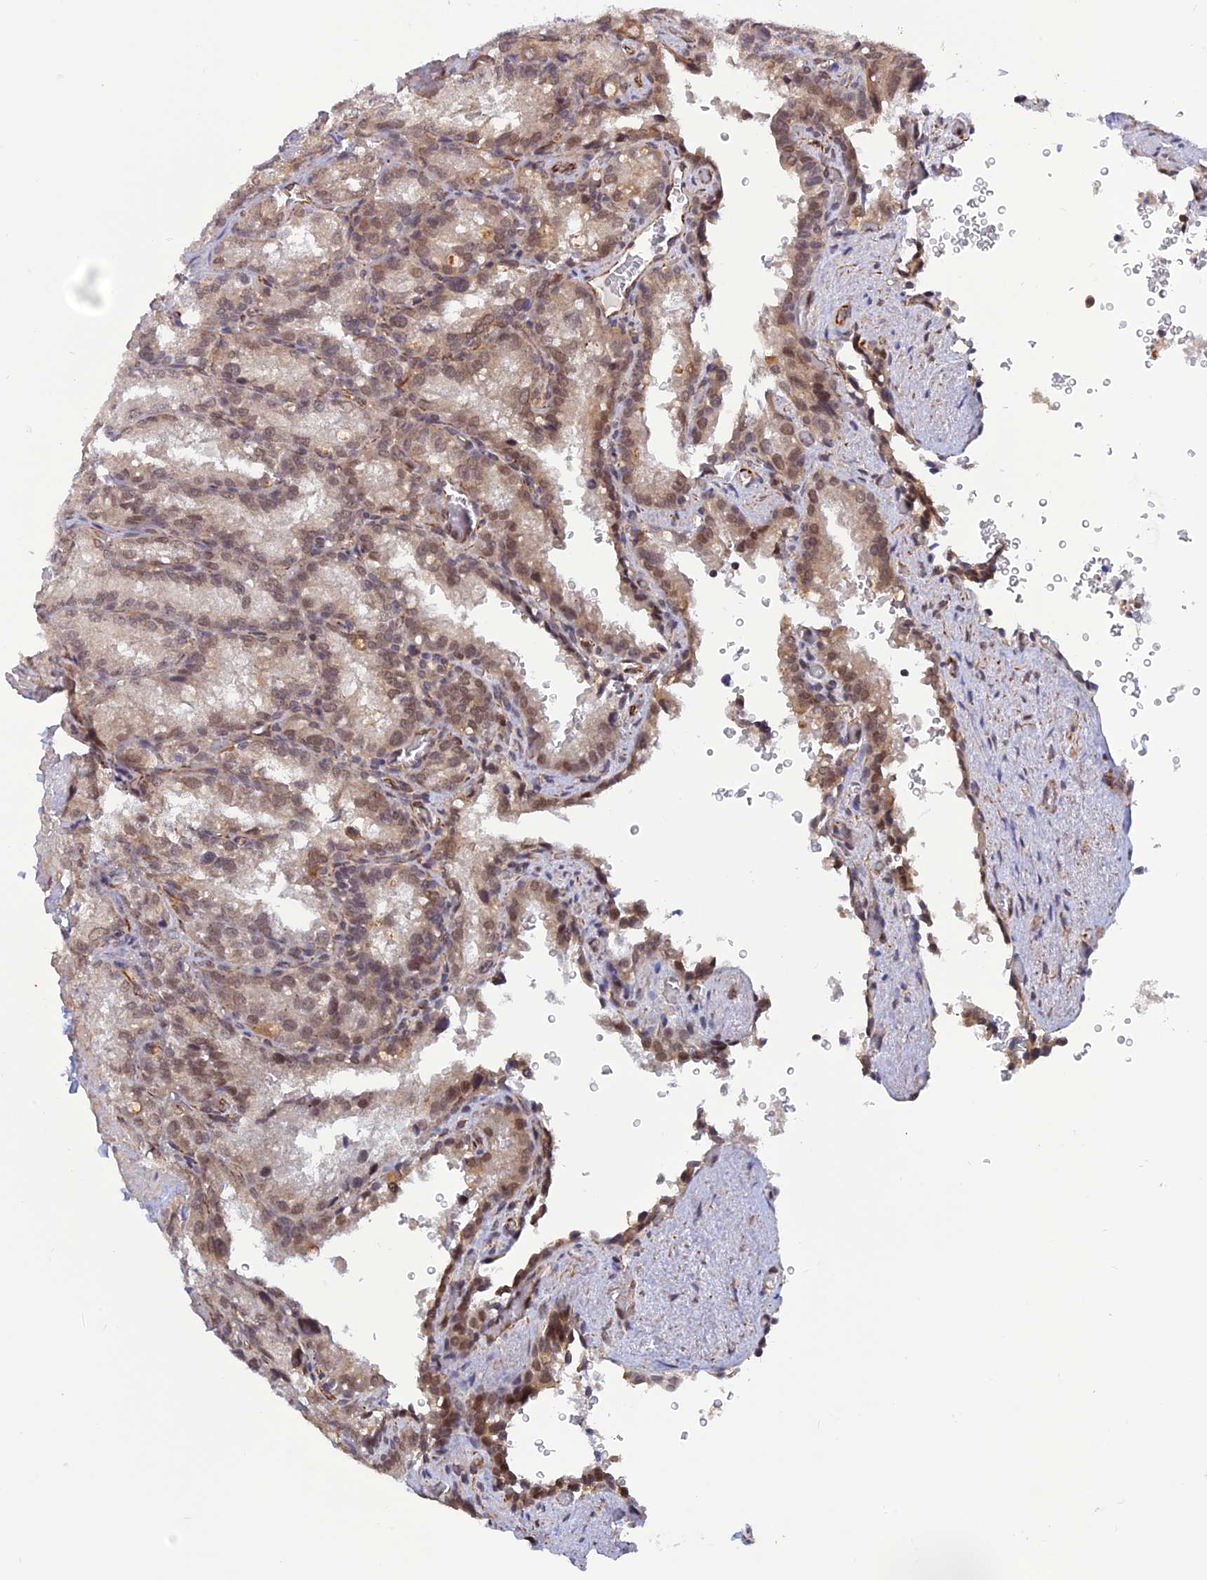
{"staining": {"intensity": "weak", "quantity": ">75%", "location": "nuclear"}, "tissue": "seminal vesicle", "cell_type": "Glandular cells", "image_type": "normal", "snomed": [{"axis": "morphology", "description": "Normal tissue, NOS"}, {"axis": "topography", "description": "Seminal veicle"}], "caption": "Immunohistochemistry (IHC) photomicrograph of normal seminal vesicle: human seminal vesicle stained using IHC displays low levels of weak protein expression localized specifically in the nuclear of glandular cells, appearing as a nuclear brown color.", "gene": "PAGR1", "patient": {"sex": "male", "age": 62}}